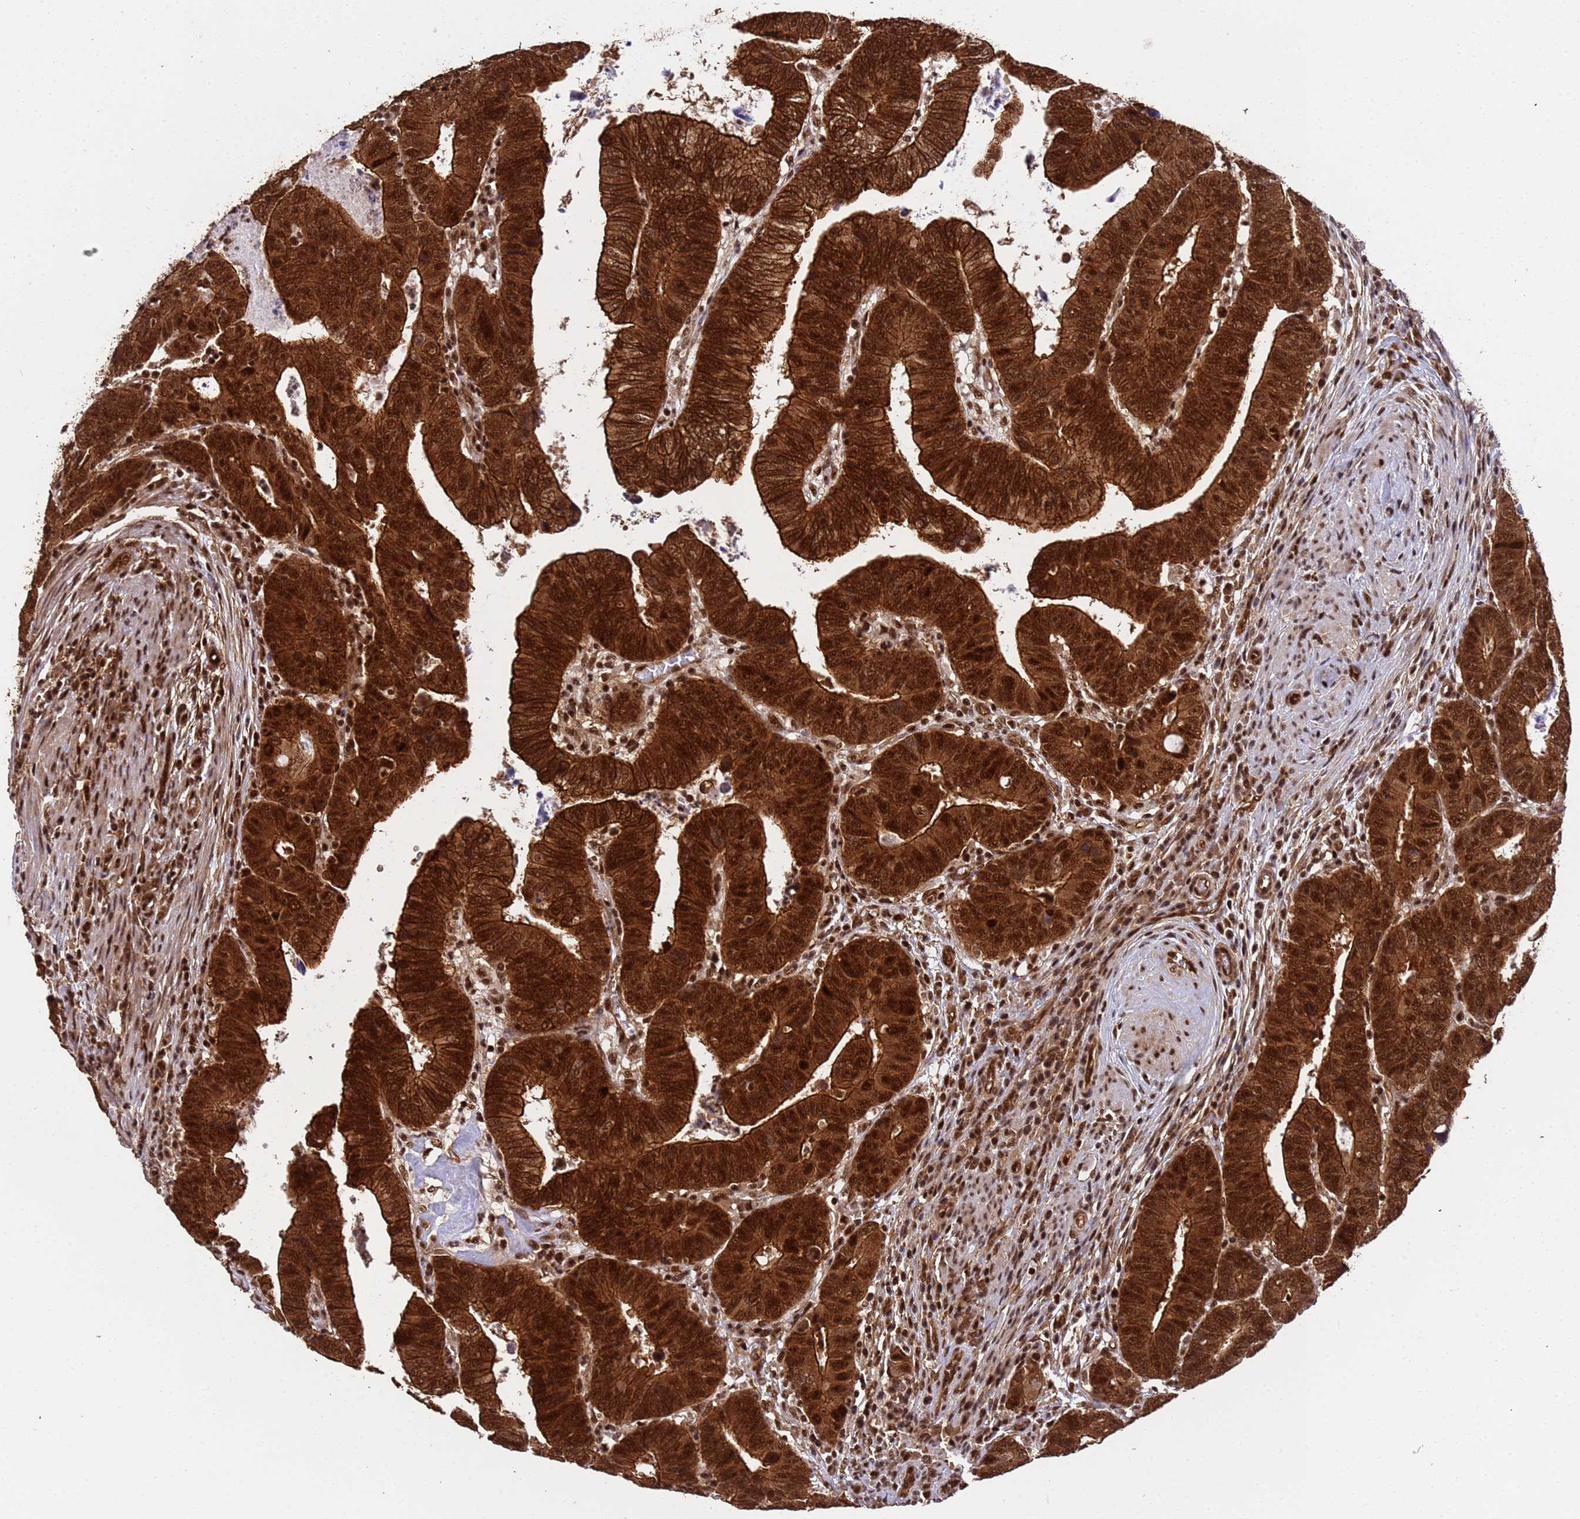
{"staining": {"intensity": "strong", "quantity": ">75%", "location": "cytoplasmic/membranous,nuclear"}, "tissue": "colorectal cancer", "cell_type": "Tumor cells", "image_type": "cancer", "snomed": [{"axis": "morphology", "description": "Normal tissue, NOS"}, {"axis": "morphology", "description": "Adenocarcinoma, NOS"}, {"axis": "topography", "description": "Rectum"}], "caption": "A histopathology image showing strong cytoplasmic/membranous and nuclear positivity in about >75% of tumor cells in adenocarcinoma (colorectal), as visualized by brown immunohistochemical staining.", "gene": "SYF2", "patient": {"sex": "female", "age": 65}}